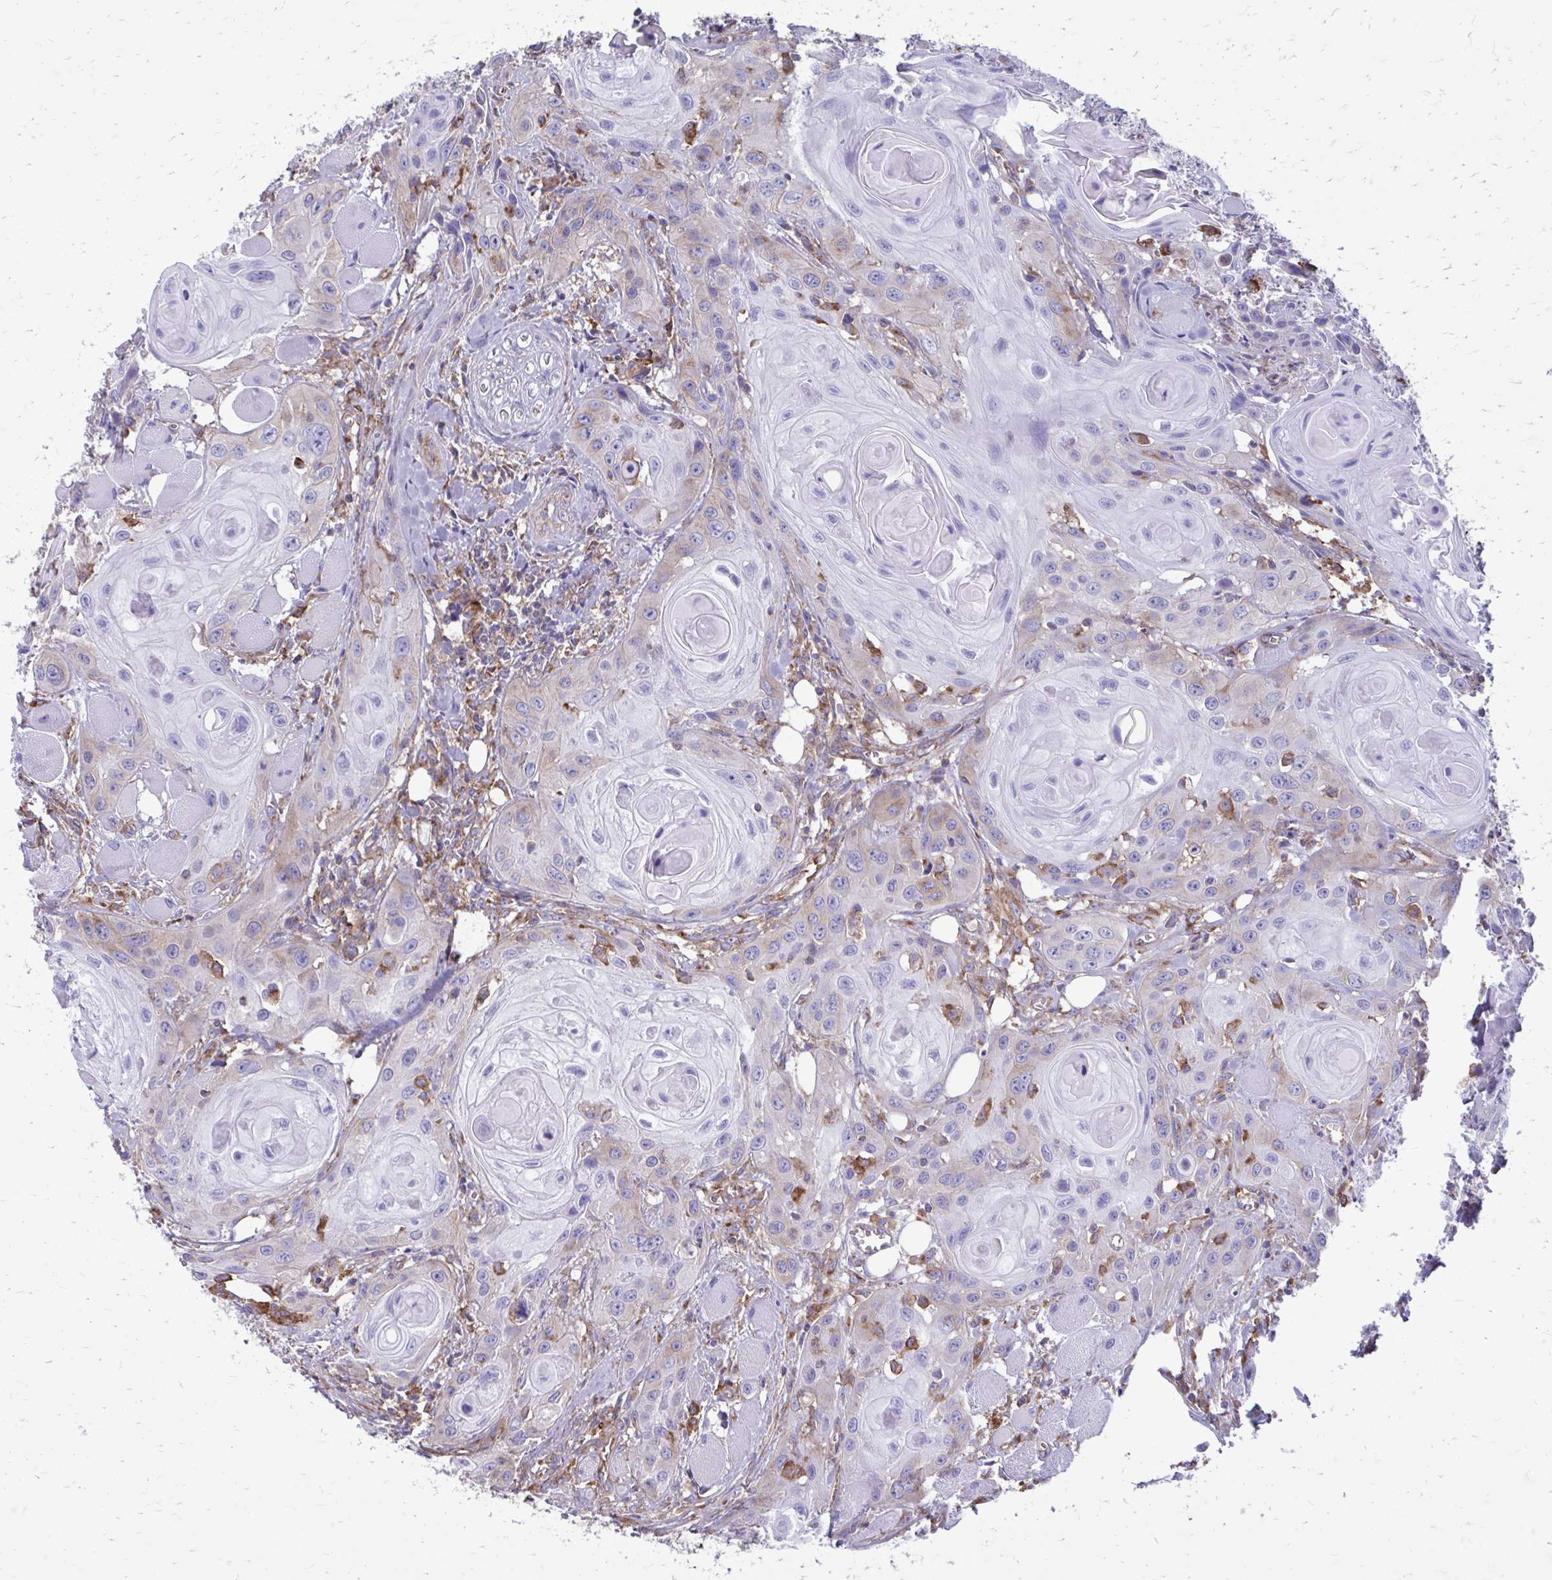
{"staining": {"intensity": "weak", "quantity": "<25%", "location": "cytoplasmic/membranous"}, "tissue": "head and neck cancer", "cell_type": "Tumor cells", "image_type": "cancer", "snomed": [{"axis": "morphology", "description": "Squamous cell carcinoma, NOS"}, {"axis": "topography", "description": "Oral tissue"}, {"axis": "topography", "description": "Head-Neck"}], "caption": "Protein analysis of squamous cell carcinoma (head and neck) shows no significant positivity in tumor cells.", "gene": "CLTA", "patient": {"sex": "male", "age": 58}}